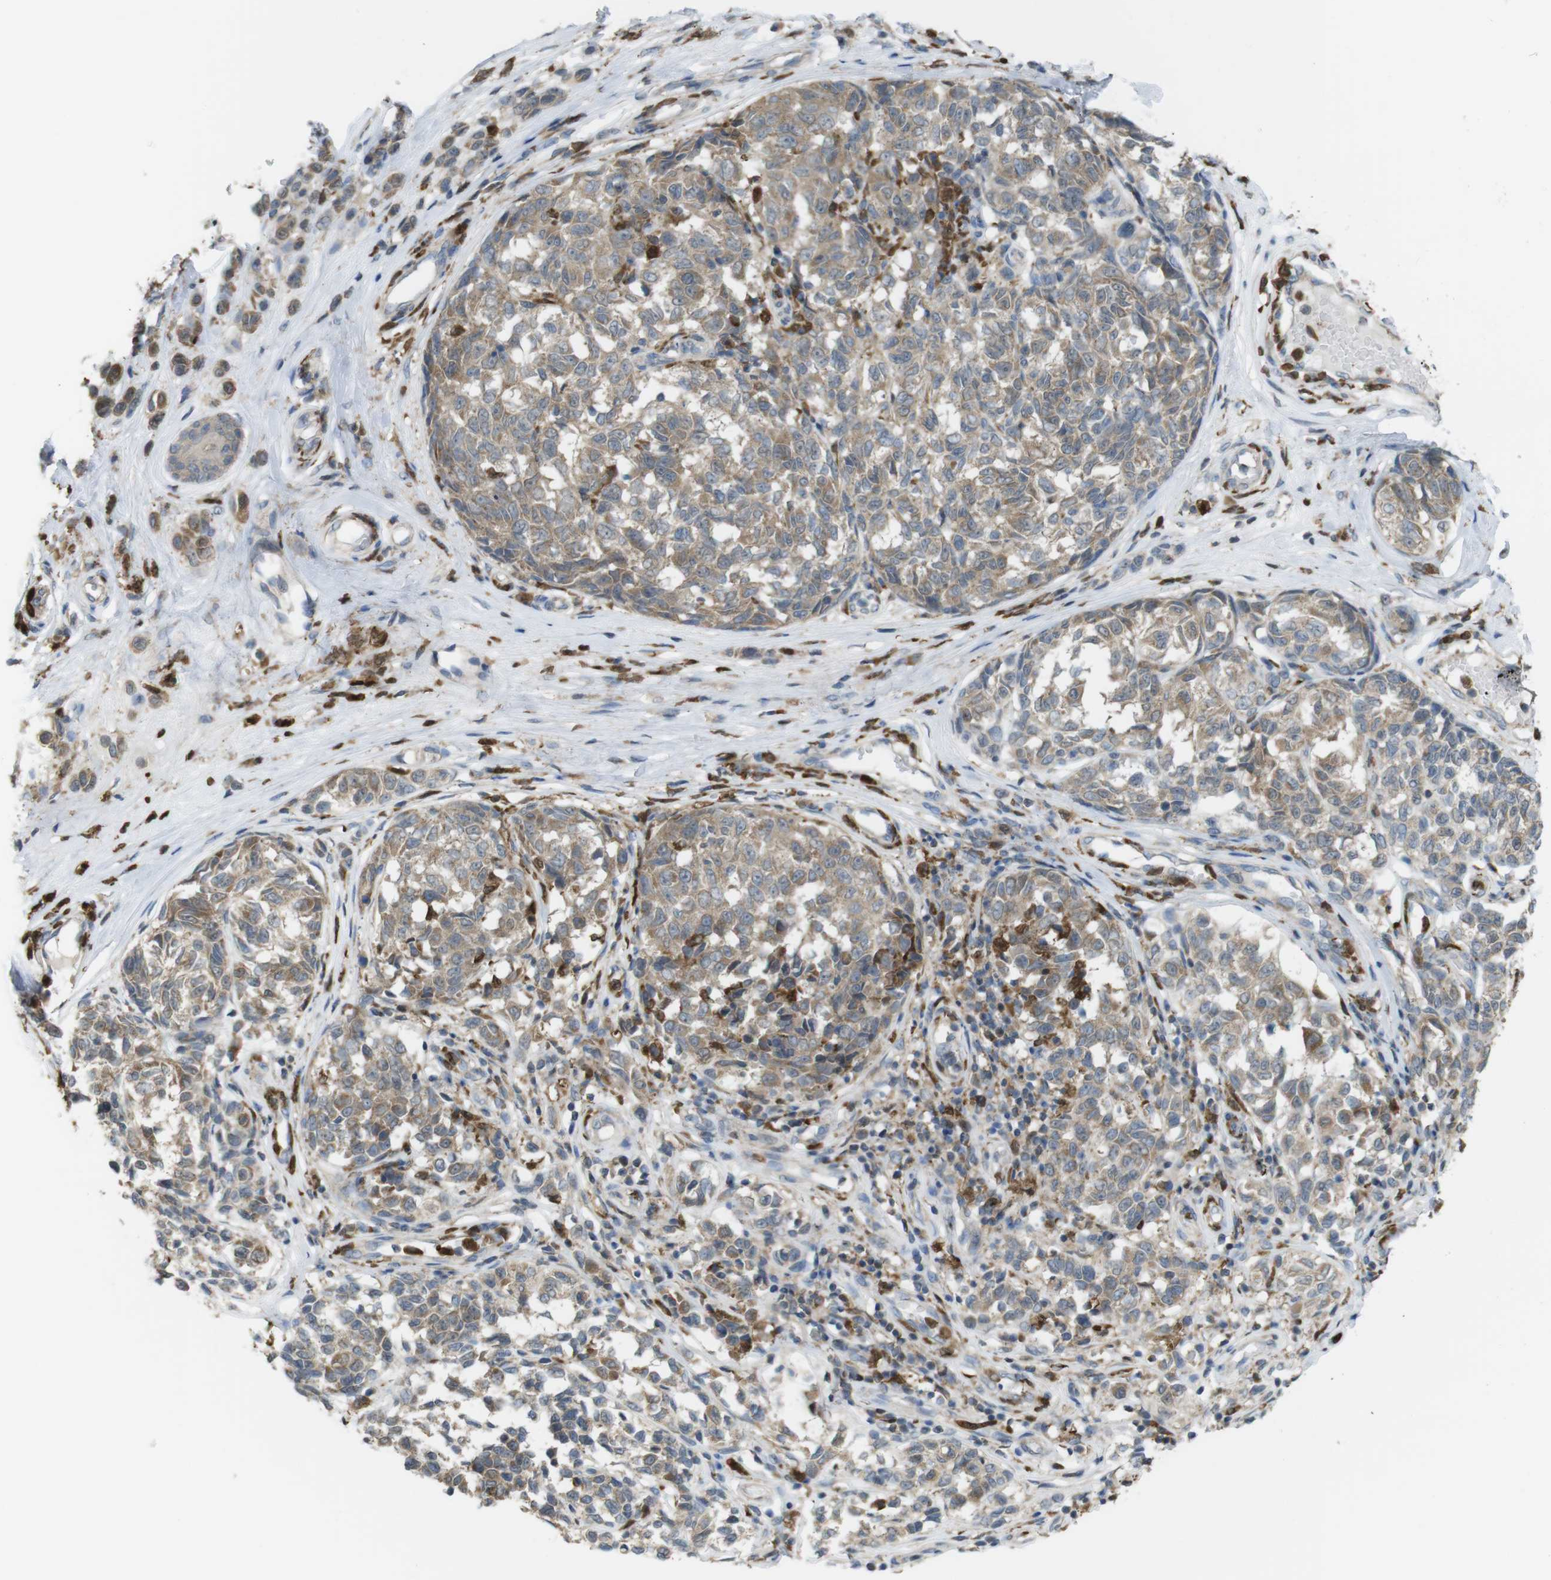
{"staining": {"intensity": "weak", "quantity": ">75%", "location": "cytoplasmic/membranous"}, "tissue": "melanoma", "cell_type": "Tumor cells", "image_type": "cancer", "snomed": [{"axis": "morphology", "description": "Malignant melanoma, NOS"}, {"axis": "topography", "description": "Skin"}], "caption": "Melanoma stained with DAB (3,3'-diaminobenzidine) immunohistochemistry (IHC) shows low levels of weak cytoplasmic/membranous staining in approximately >75% of tumor cells.", "gene": "PRKCD", "patient": {"sex": "female", "age": 64}}